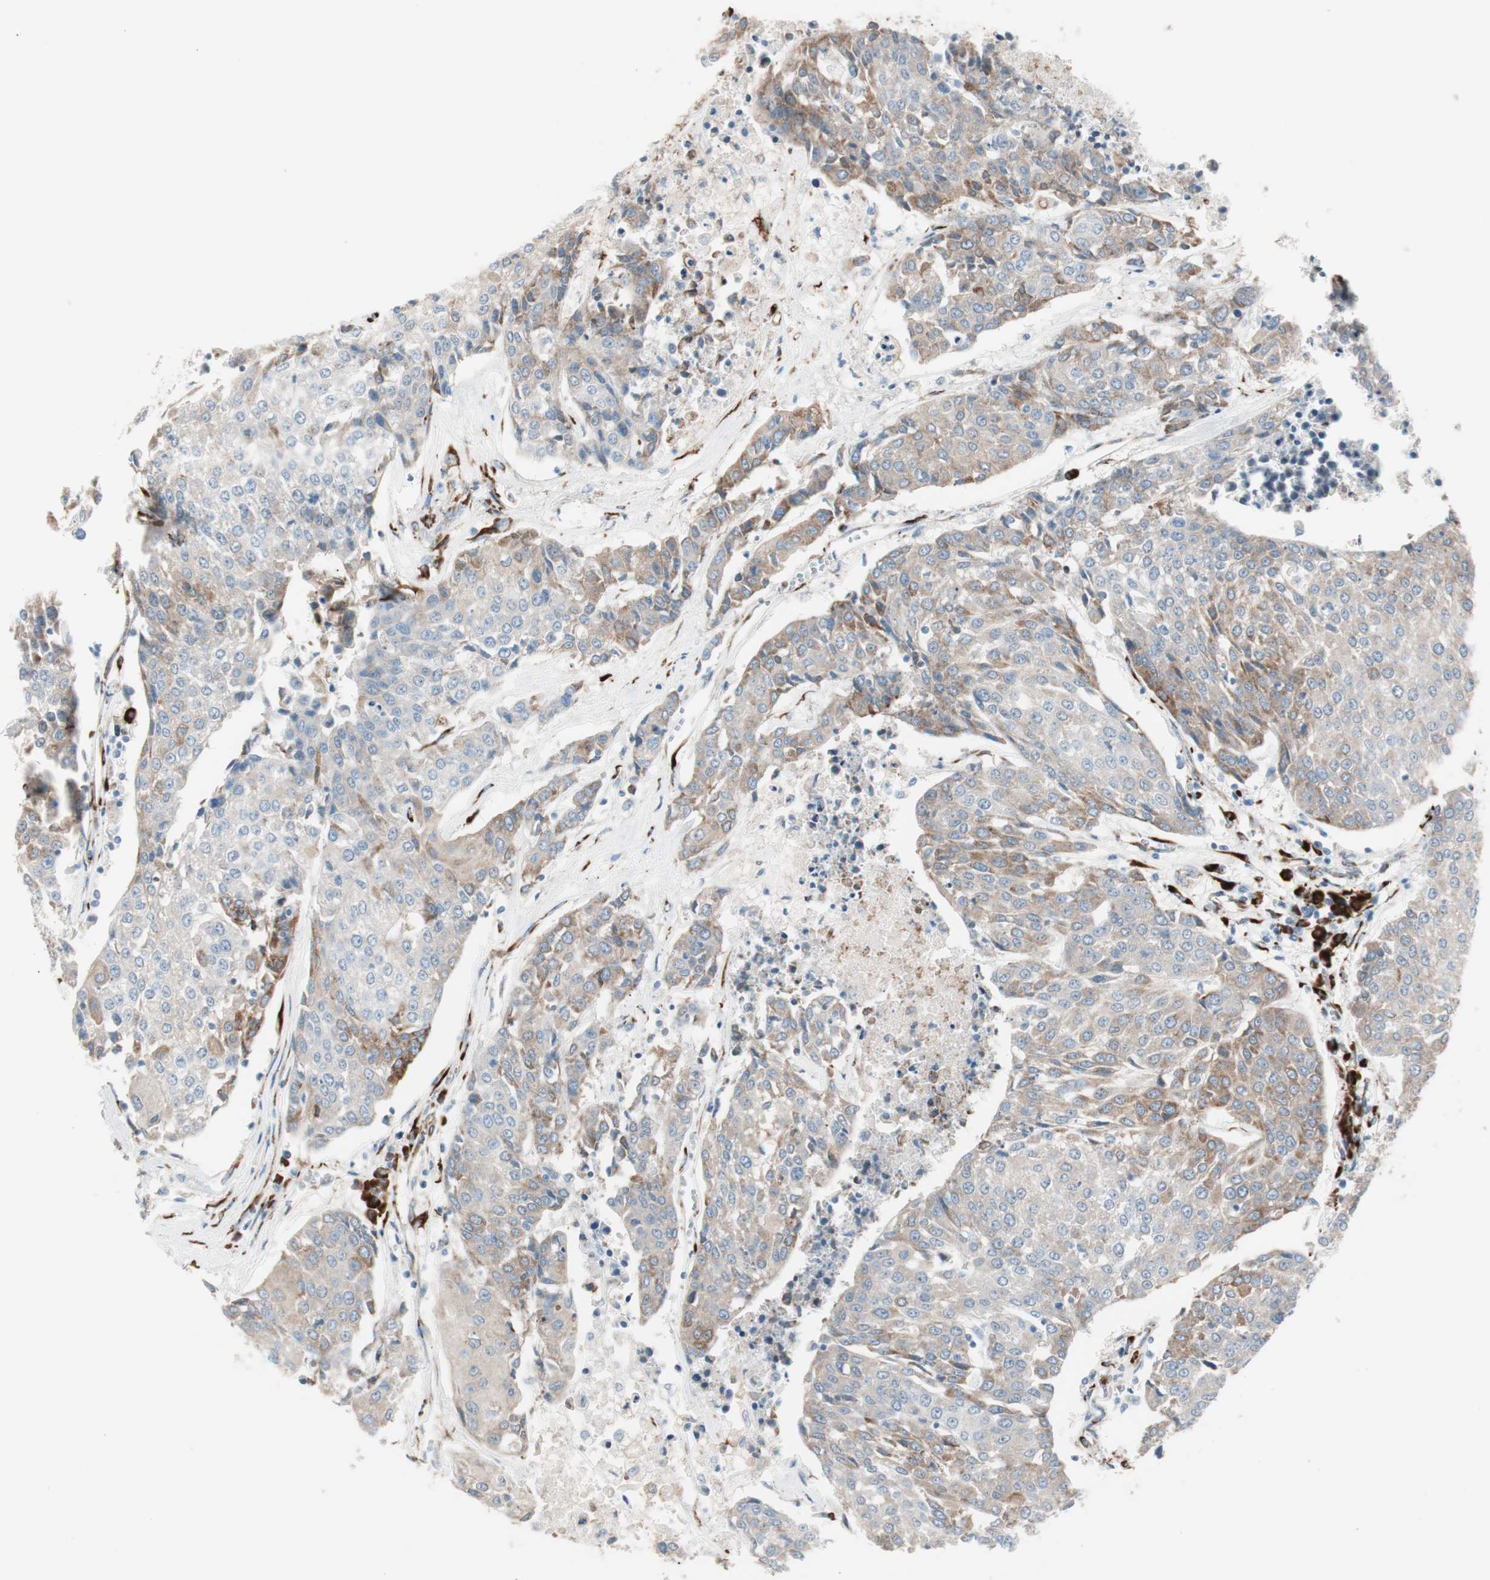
{"staining": {"intensity": "moderate", "quantity": ">75%", "location": "cytoplasmic/membranous"}, "tissue": "urothelial cancer", "cell_type": "Tumor cells", "image_type": "cancer", "snomed": [{"axis": "morphology", "description": "Urothelial carcinoma, High grade"}, {"axis": "topography", "description": "Urinary bladder"}], "caption": "Protein analysis of urothelial cancer tissue exhibits moderate cytoplasmic/membranous positivity in about >75% of tumor cells.", "gene": "P4HTM", "patient": {"sex": "female", "age": 85}}